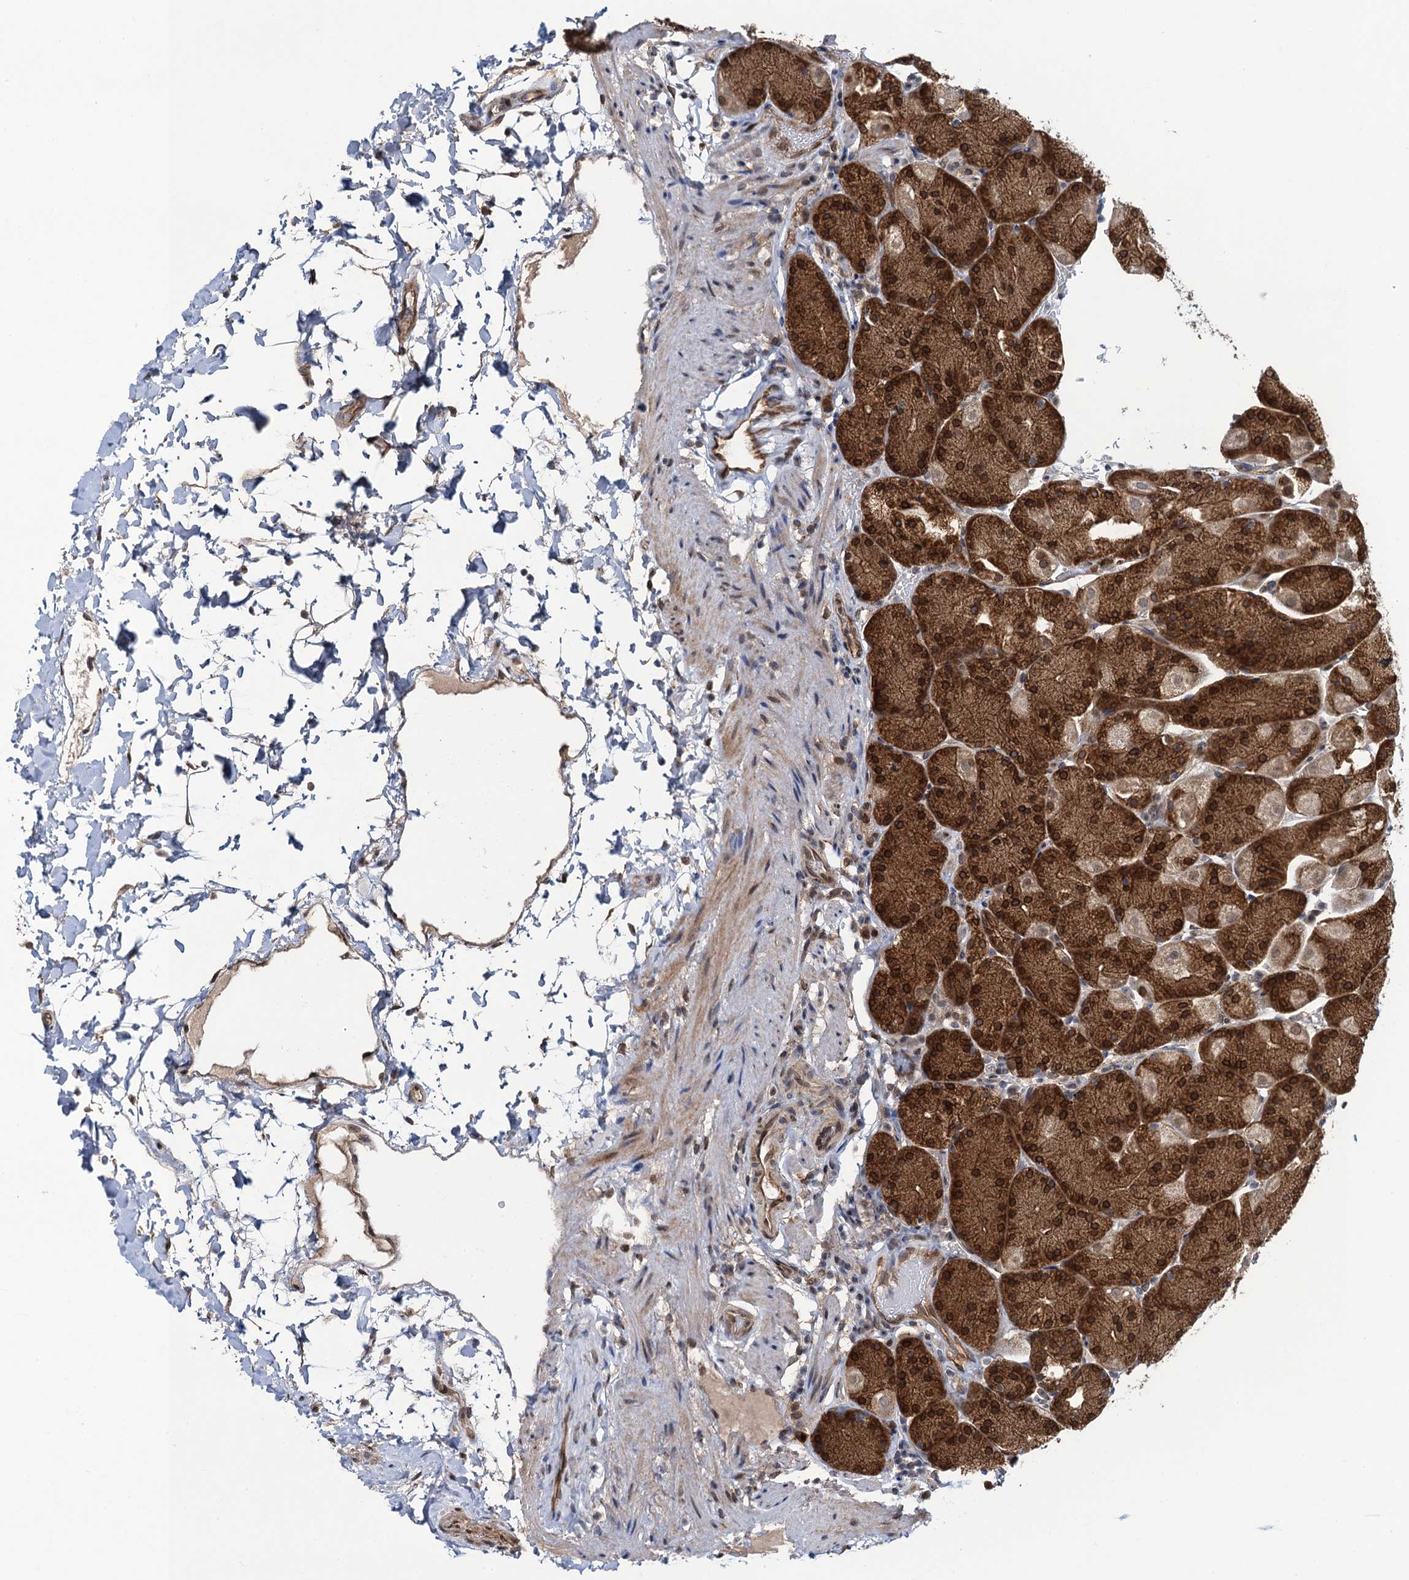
{"staining": {"intensity": "strong", "quantity": ">75%", "location": "cytoplasmic/membranous,nuclear"}, "tissue": "stomach", "cell_type": "Glandular cells", "image_type": "normal", "snomed": [{"axis": "morphology", "description": "Normal tissue, NOS"}, {"axis": "topography", "description": "Stomach, upper"}, {"axis": "topography", "description": "Stomach, lower"}], "caption": "IHC histopathology image of normal human stomach stained for a protein (brown), which displays high levels of strong cytoplasmic/membranous,nuclear positivity in approximately >75% of glandular cells.", "gene": "EVX2", "patient": {"sex": "male", "age": 67}}